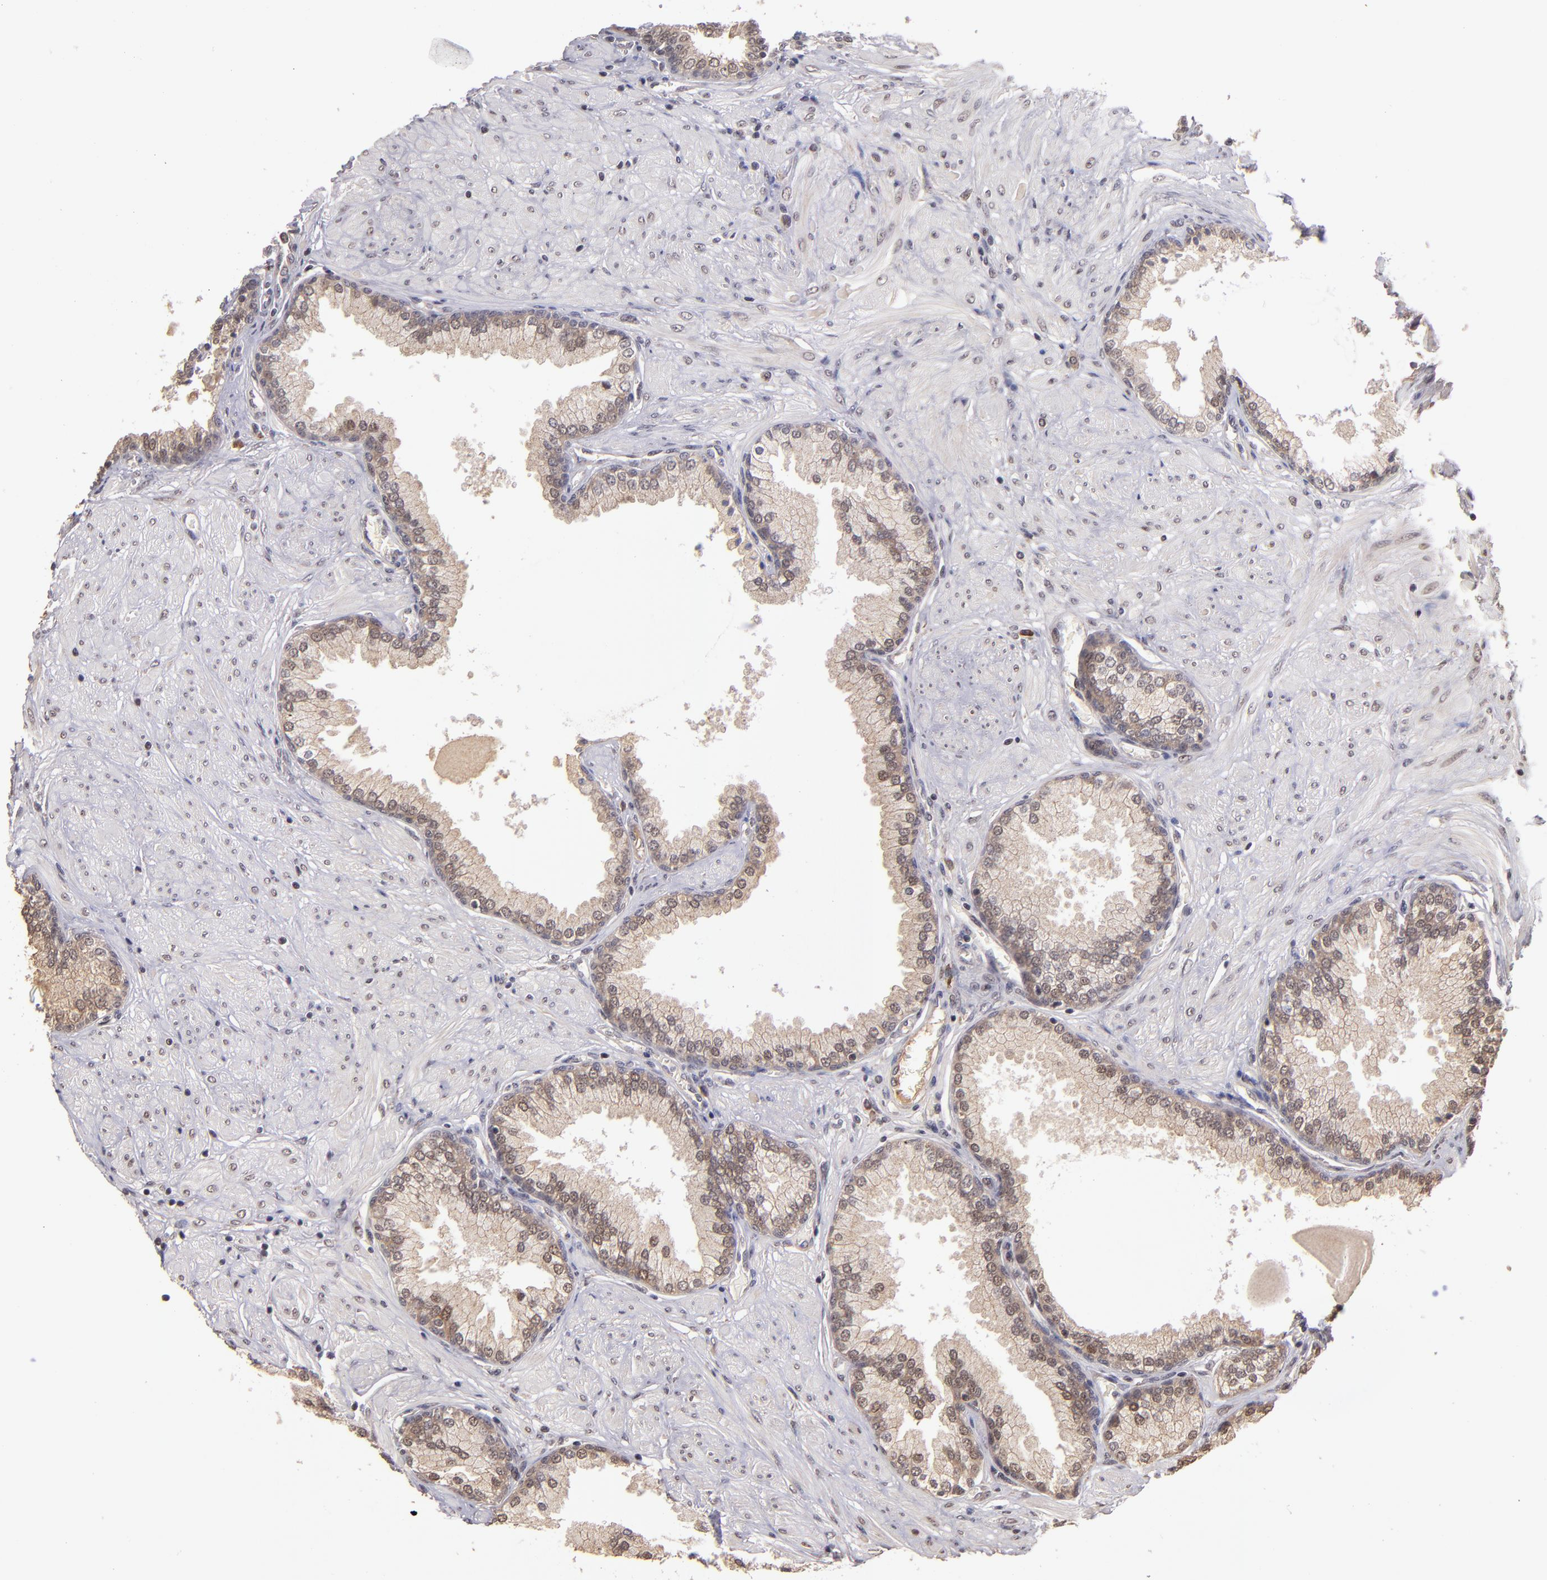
{"staining": {"intensity": "weak", "quantity": "25%-75%", "location": "nuclear"}, "tissue": "prostate", "cell_type": "Glandular cells", "image_type": "normal", "snomed": [{"axis": "morphology", "description": "Normal tissue, NOS"}, {"axis": "topography", "description": "Prostate"}], "caption": "This photomicrograph reveals benign prostate stained with IHC to label a protein in brown. The nuclear of glandular cells show weak positivity for the protein. Nuclei are counter-stained blue.", "gene": "ABHD12B", "patient": {"sex": "male", "age": 51}}